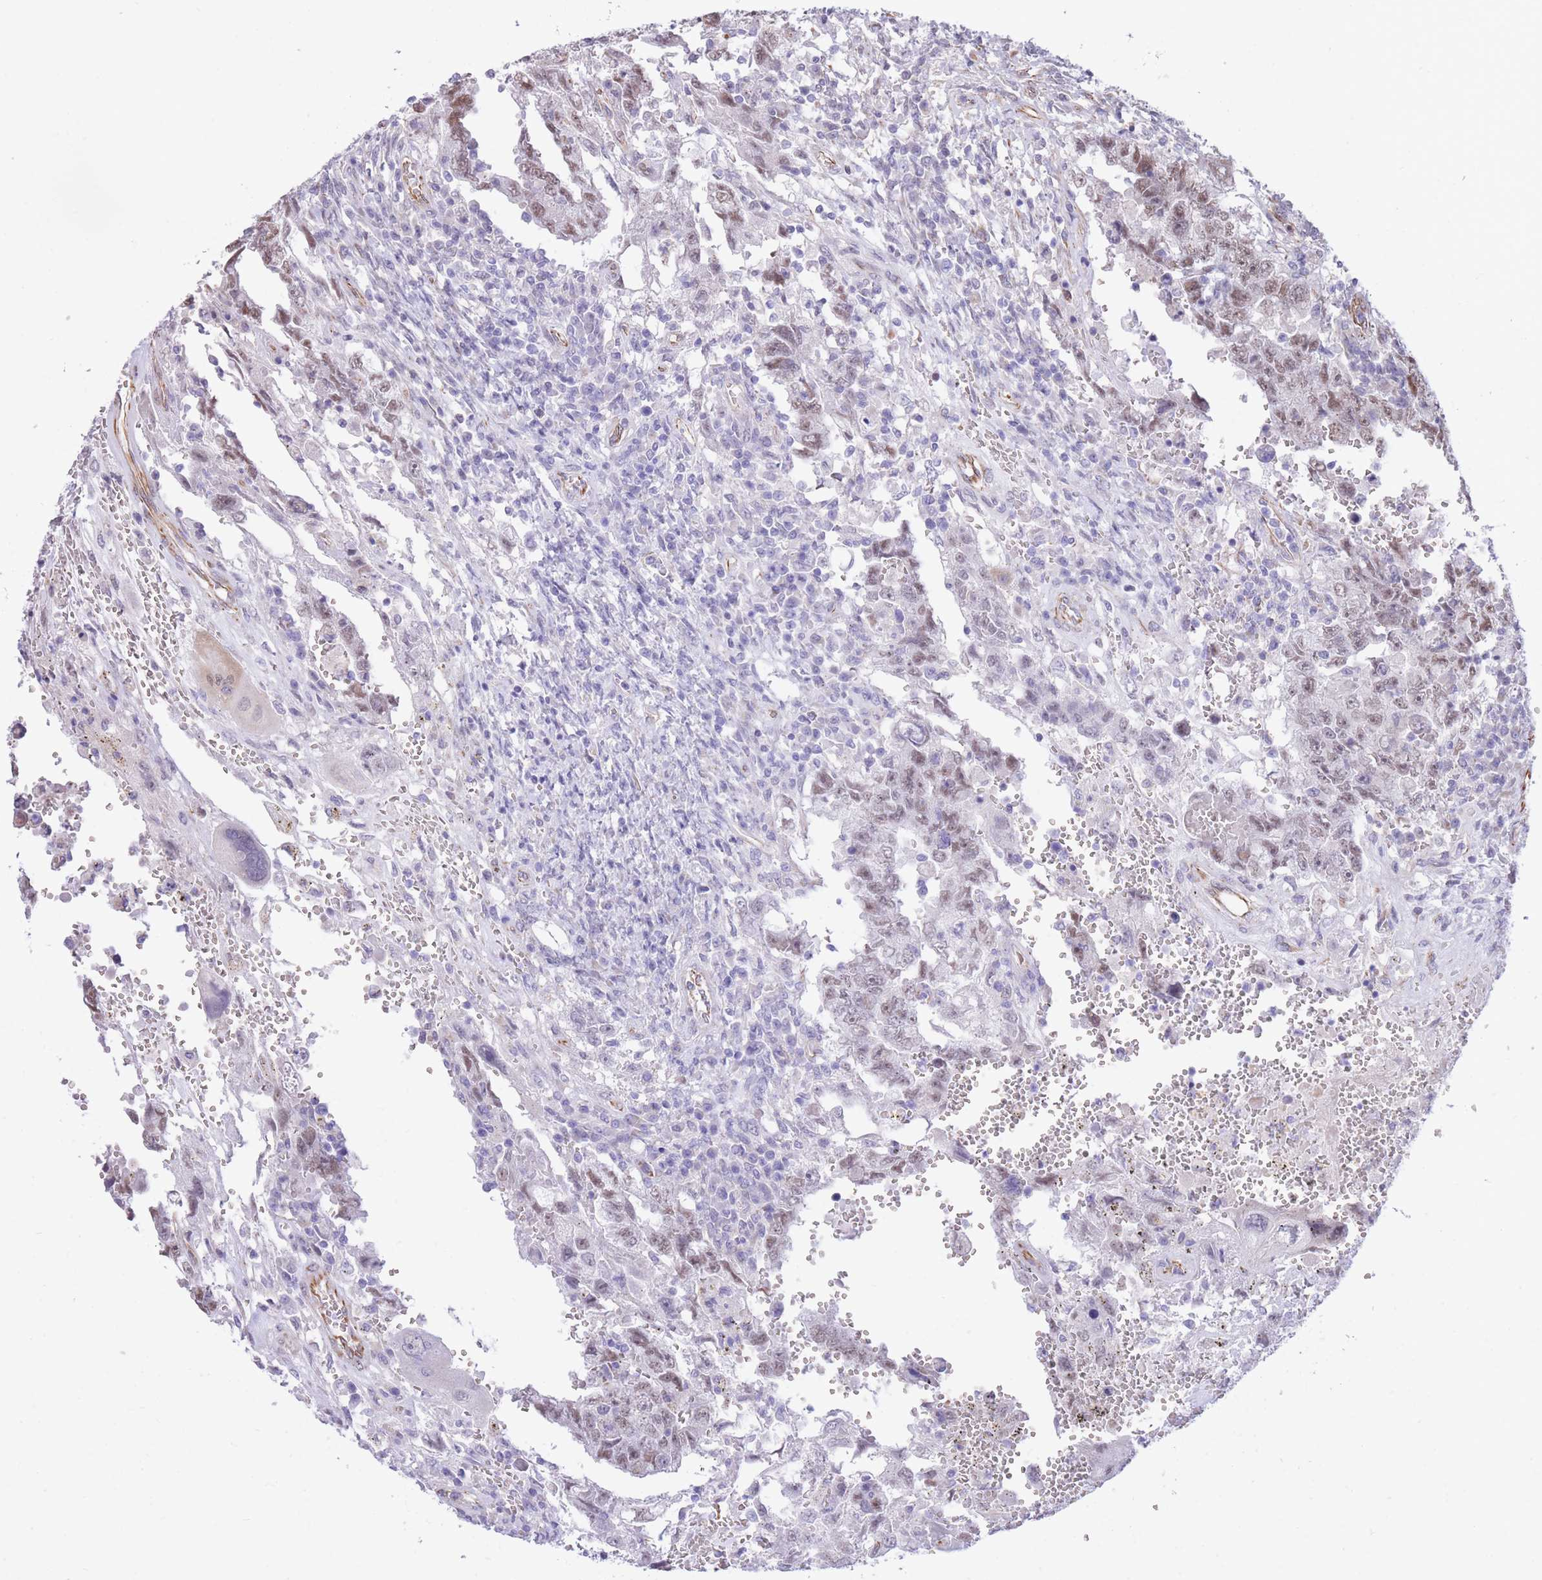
{"staining": {"intensity": "weak", "quantity": "<25%", "location": "nuclear"}, "tissue": "testis cancer", "cell_type": "Tumor cells", "image_type": "cancer", "snomed": [{"axis": "morphology", "description": "Carcinoma, Embryonal, NOS"}, {"axis": "topography", "description": "Testis"}], "caption": "Testis cancer stained for a protein using IHC demonstrates no staining tumor cells.", "gene": "PSG8", "patient": {"sex": "male", "age": 26}}